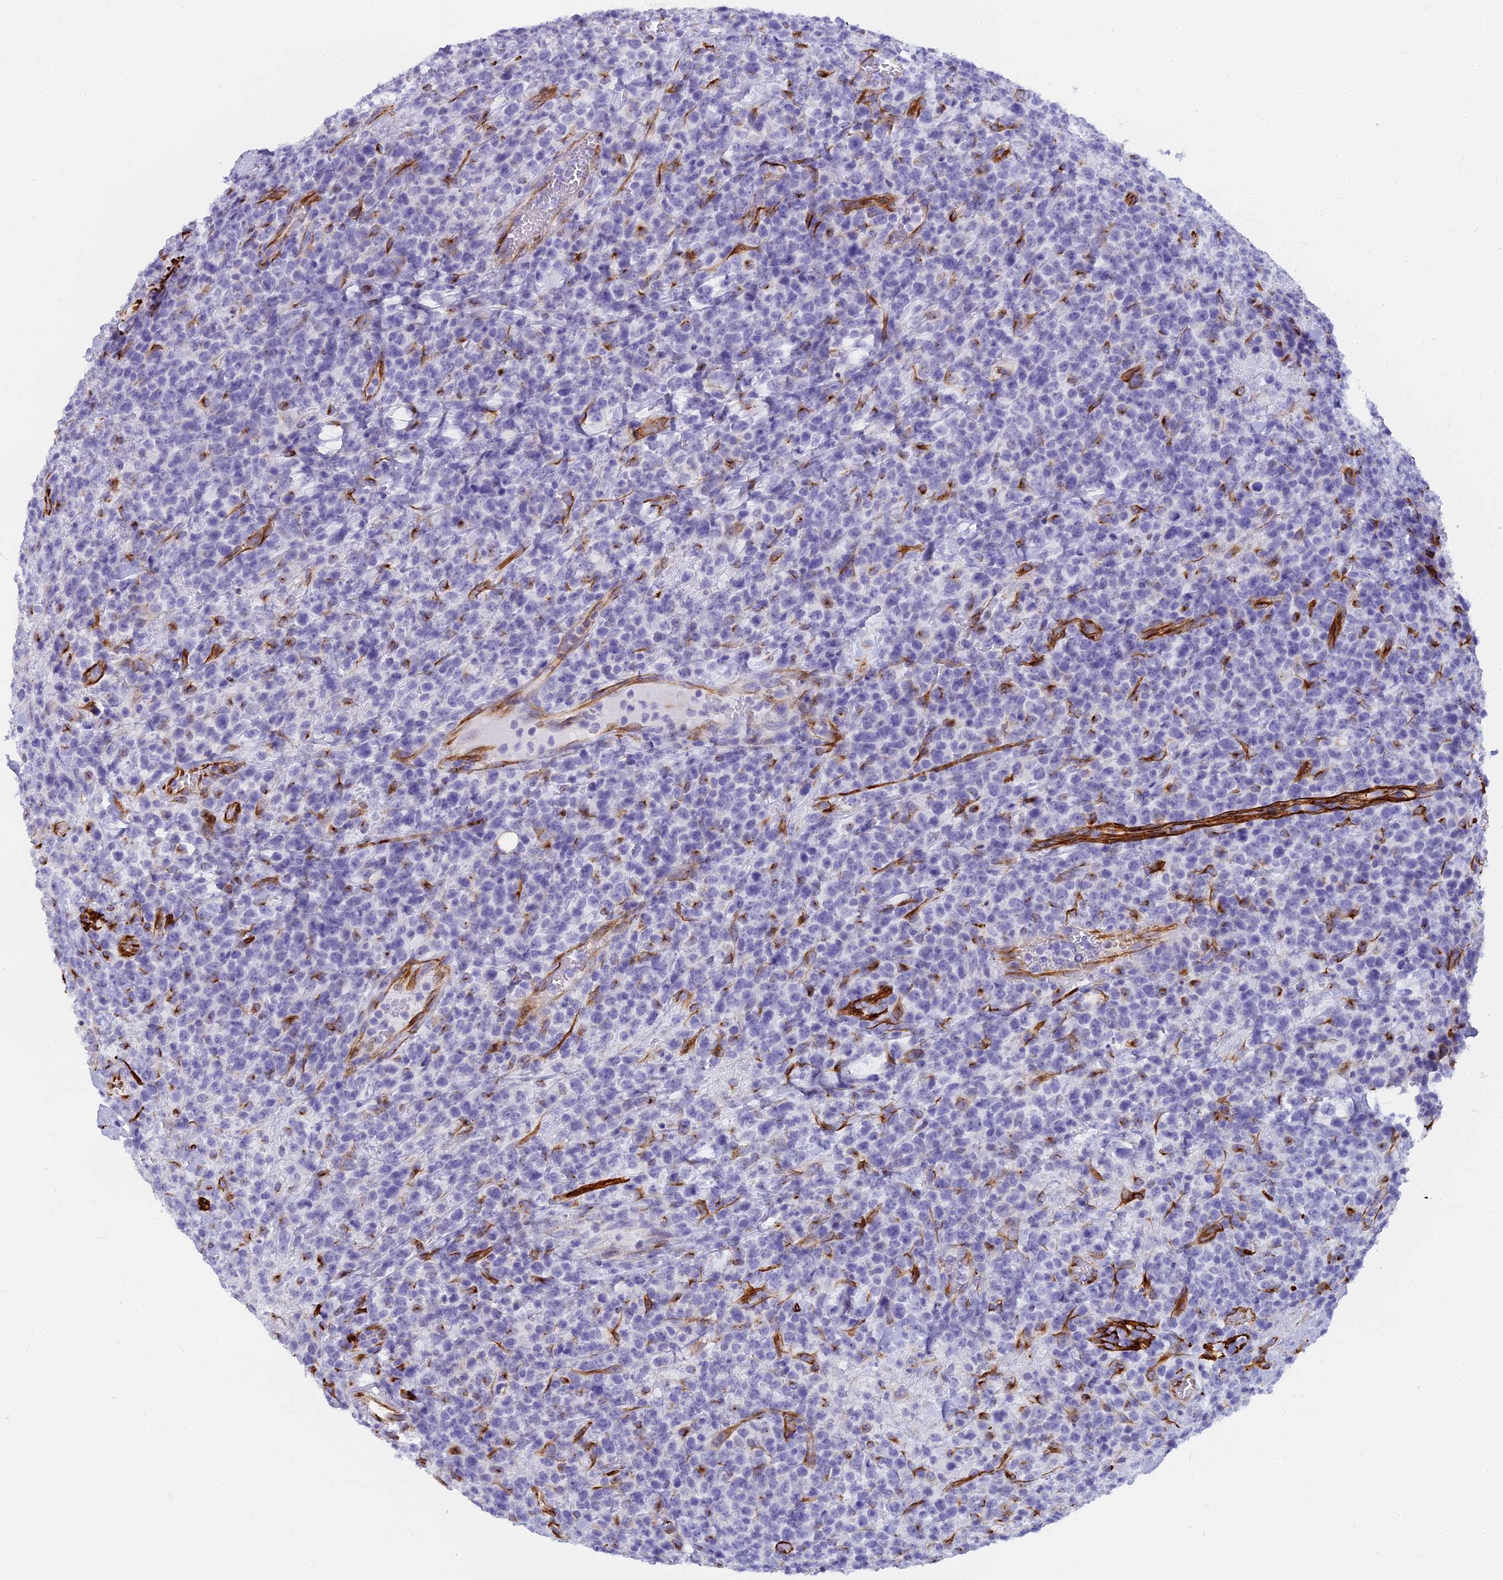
{"staining": {"intensity": "negative", "quantity": "none", "location": "none"}, "tissue": "lymphoma", "cell_type": "Tumor cells", "image_type": "cancer", "snomed": [{"axis": "morphology", "description": "Malignant lymphoma, non-Hodgkin's type, High grade"}, {"axis": "topography", "description": "Colon"}], "caption": "A high-resolution photomicrograph shows IHC staining of high-grade malignant lymphoma, non-Hodgkin's type, which displays no significant expression in tumor cells. Nuclei are stained in blue.", "gene": "EVI2A", "patient": {"sex": "female", "age": 53}}